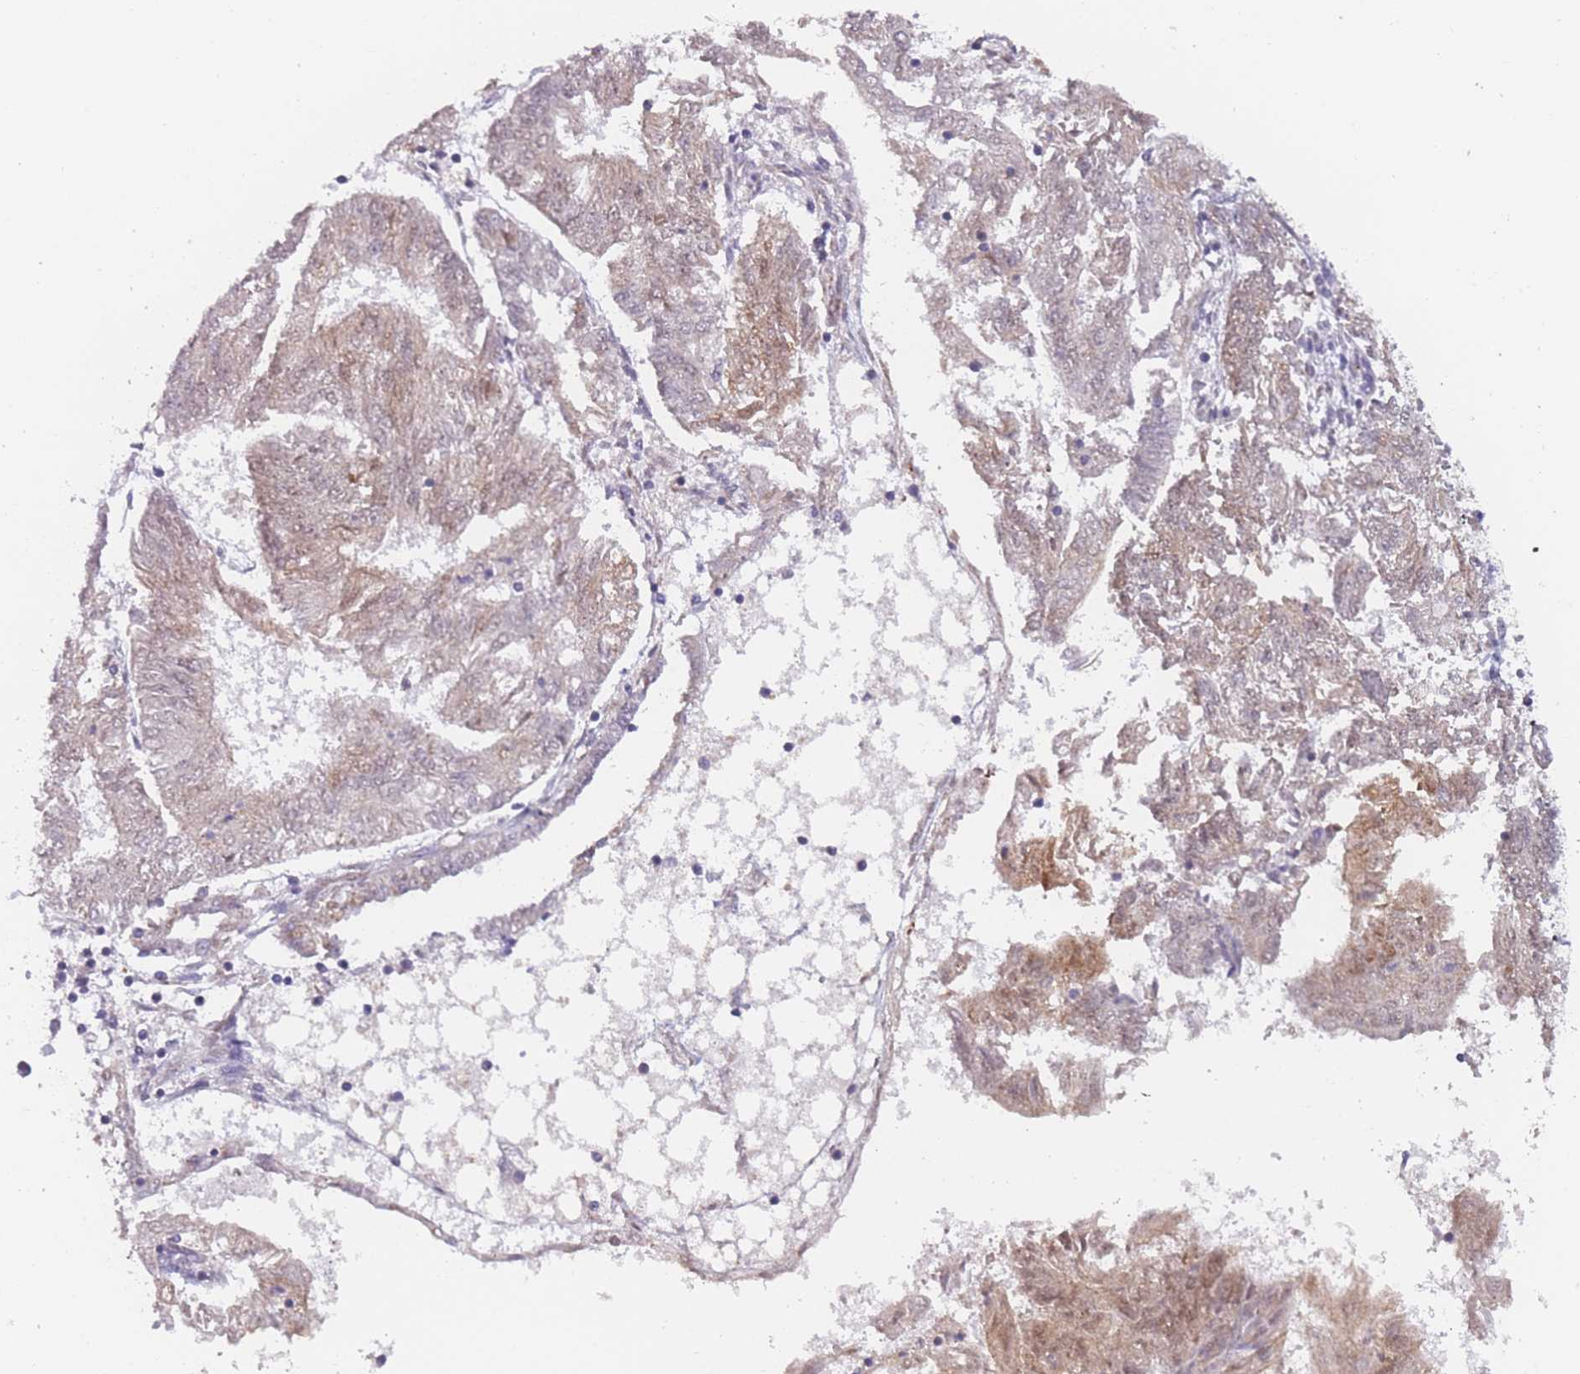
{"staining": {"intensity": "weak", "quantity": "25%-75%", "location": "cytoplasmic/membranous"}, "tissue": "endometrial cancer", "cell_type": "Tumor cells", "image_type": "cancer", "snomed": [{"axis": "morphology", "description": "Adenocarcinoma, NOS"}, {"axis": "topography", "description": "Endometrium"}], "caption": "Endometrial adenocarcinoma stained with a brown dye reveals weak cytoplasmic/membranous positive expression in approximately 25%-75% of tumor cells.", "gene": "MRI1", "patient": {"sex": "female", "age": 58}}